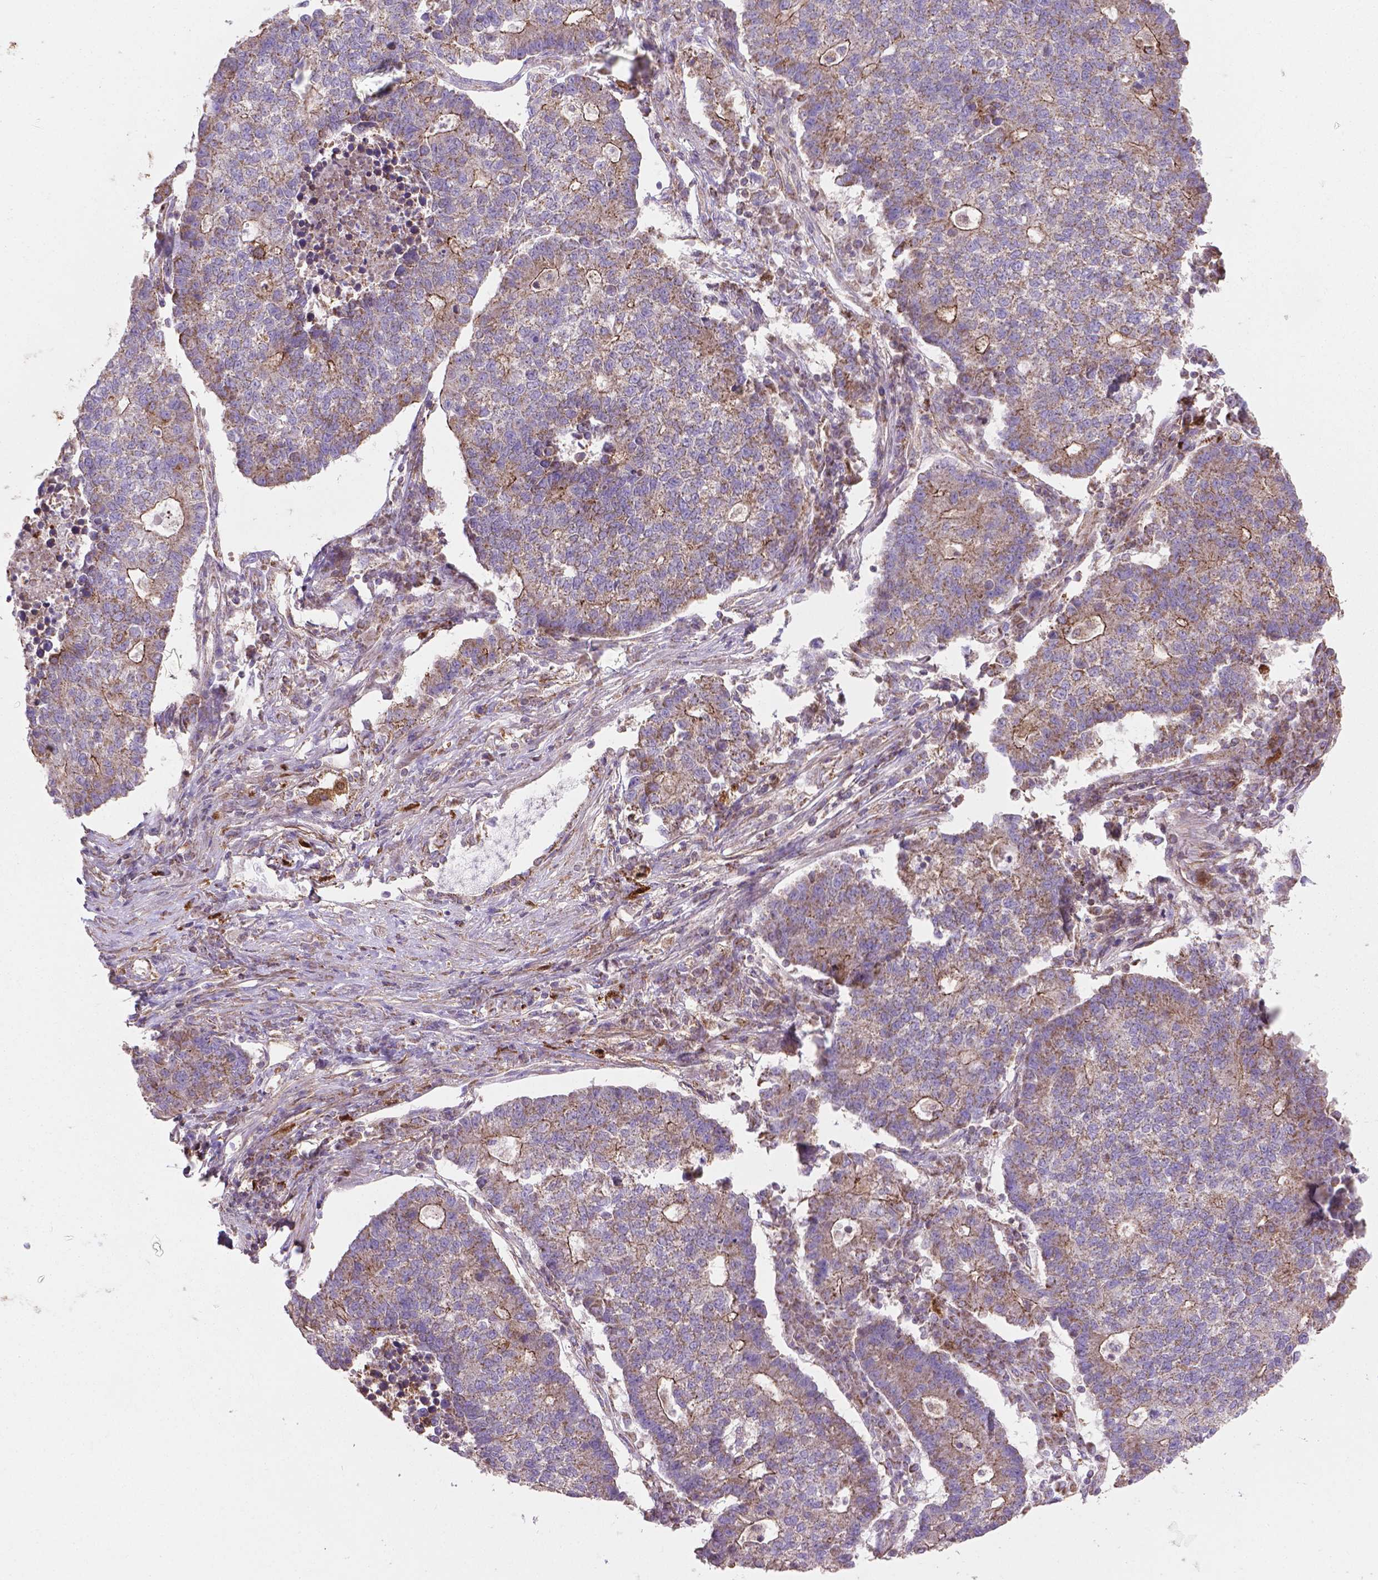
{"staining": {"intensity": "moderate", "quantity": "<25%", "location": "cytoplasmic/membranous"}, "tissue": "lung cancer", "cell_type": "Tumor cells", "image_type": "cancer", "snomed": [{"axis": "morphology", "description": "Adenocarcinoma, NOS"}, {"axis": "topography", "description": "Lung"}], "caption": "A histopathology image of human lung adenocarcinoma stained for a protein displays moderate cytoplasmic/membranous brown staining in tumor cells.", "gene": "TCAF1", "patient": {"sex": "male", "age": 57}}